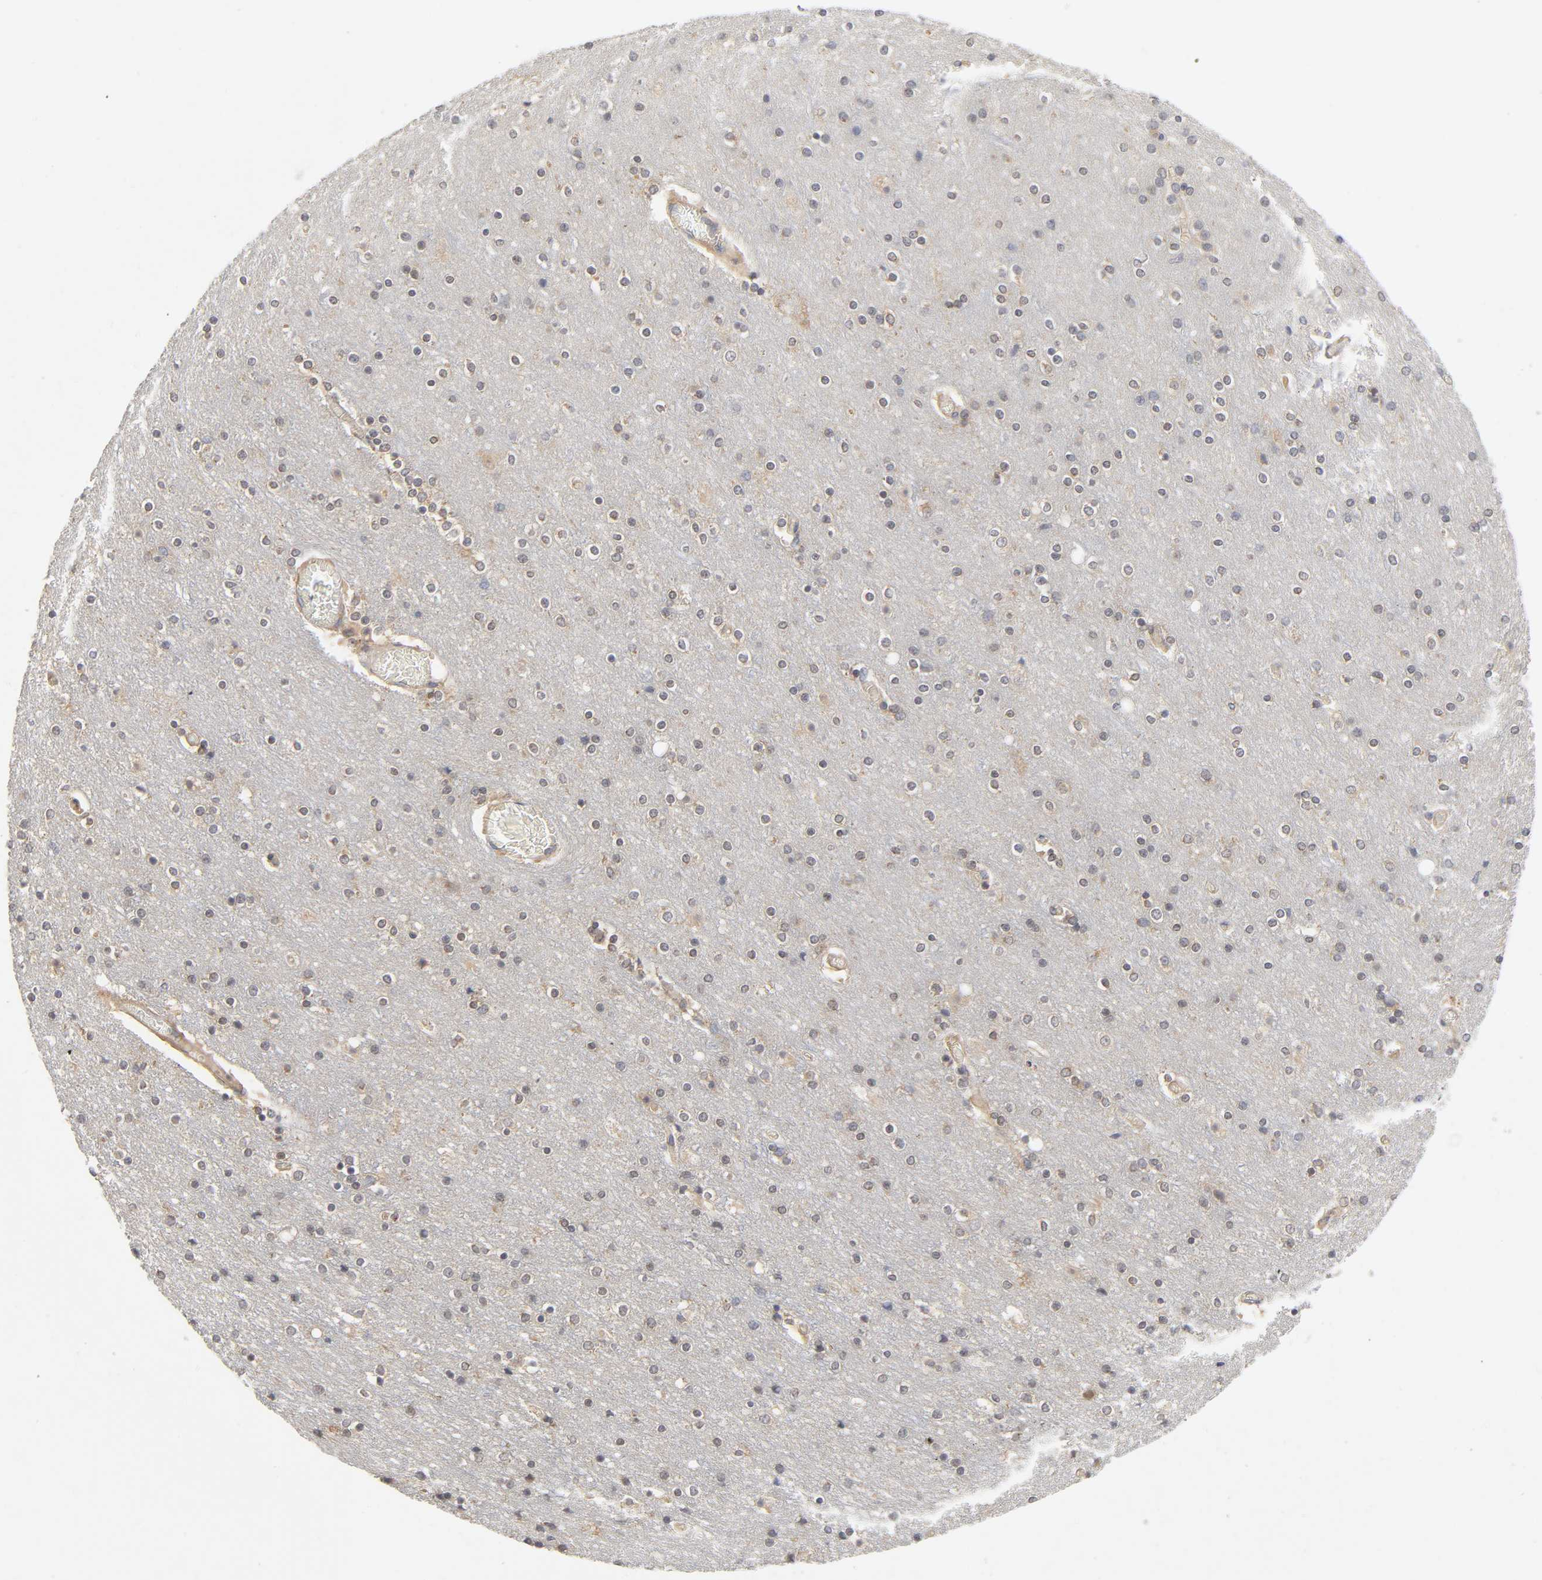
{"staining": {"intensity": "weak", "quantity": "25%-75%", "location": "cytoplasmic/membranous"}, "tissue": "cerebral cortex", "cell_type": "Endothelial cells", "image_type": "normal", "snomed": [{"axis": "morphology", "description": "Normal tissue, NOS"}, {"axis": "topography", "description": "Cerebral cortex"}], "caption": "Immunohistochemistry of benign human cerebral cortex demonstrates low levels of weak cytoplasmic/membranous positivity in approximately 25%-75% of endothelial cells.", "gene": "IQCJ", "patient": {"sex": "female", "age": 54}}